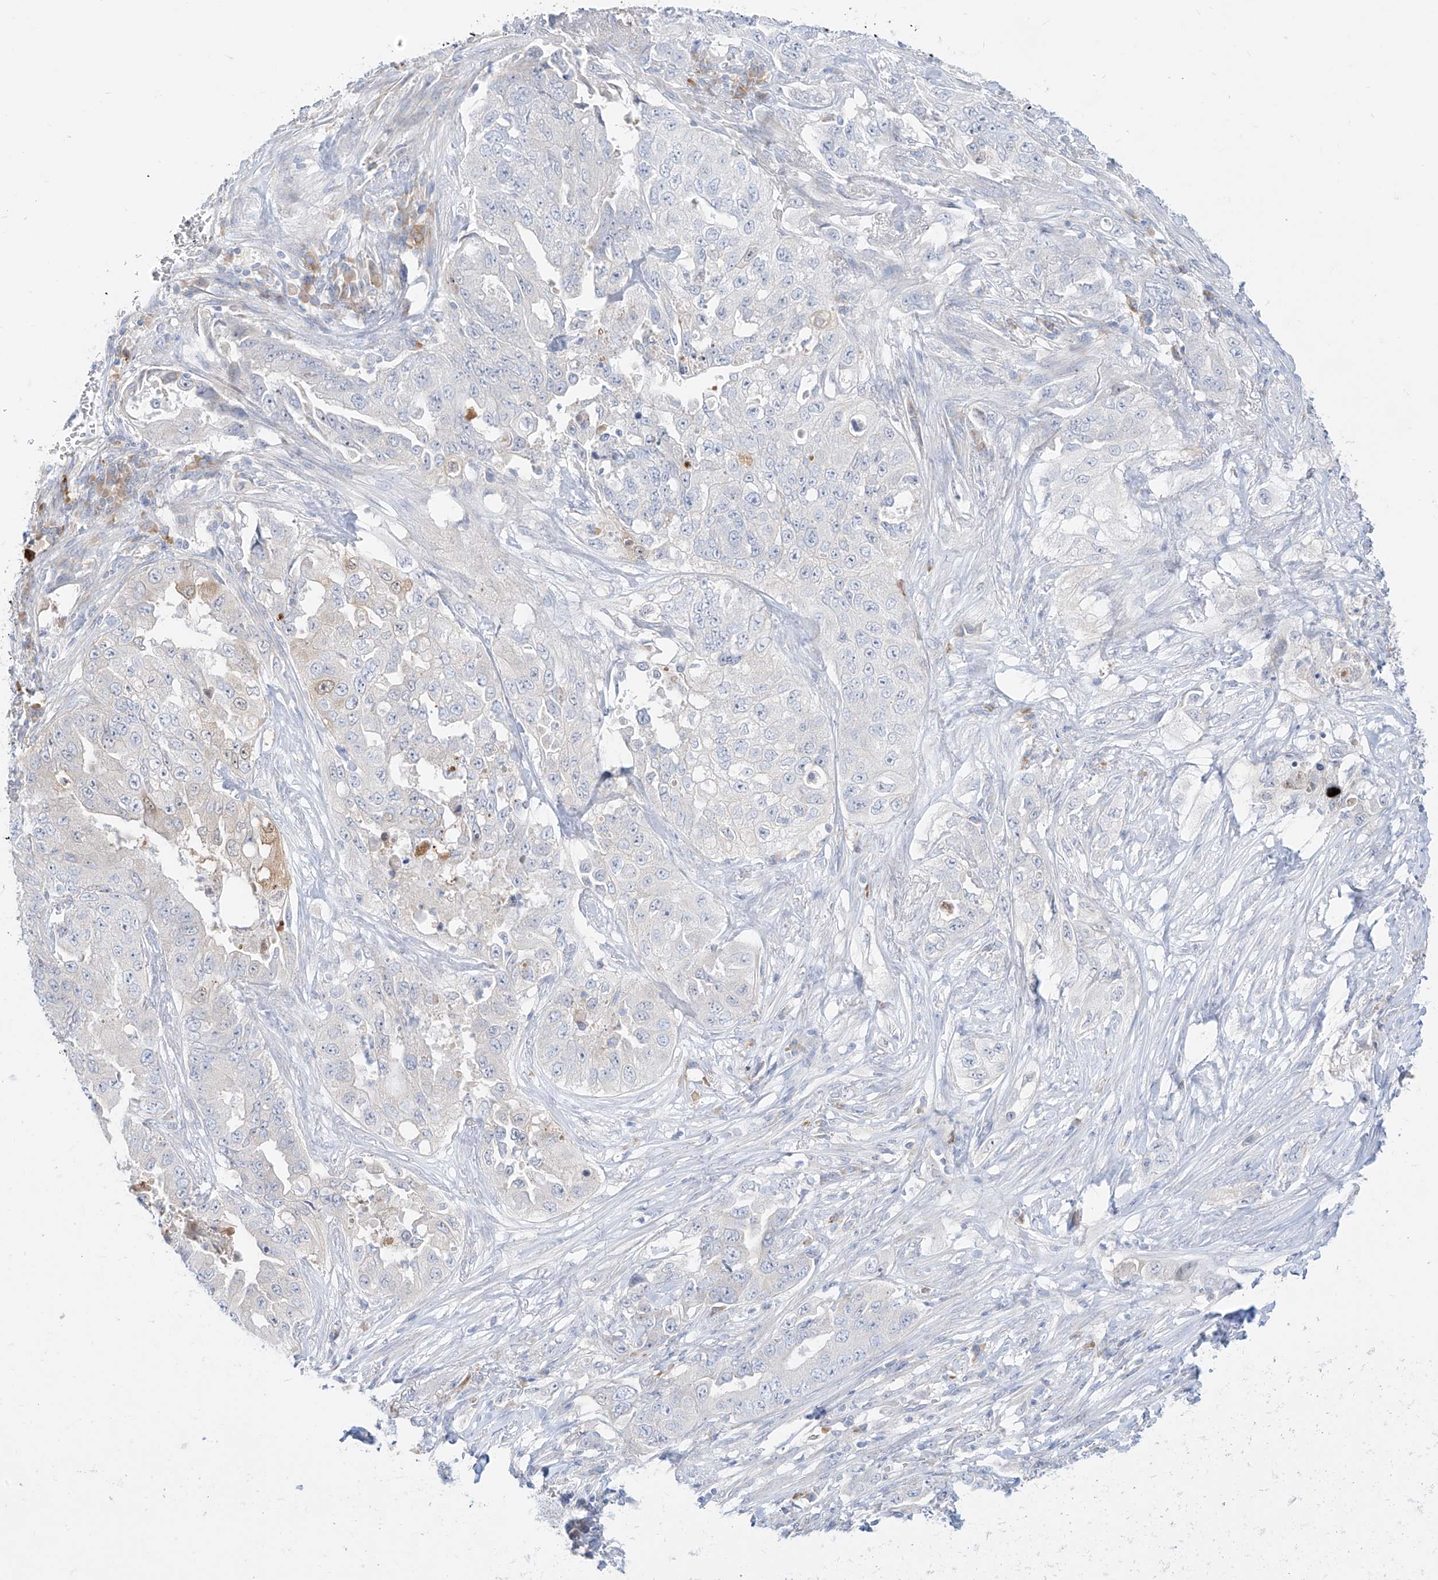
{"staining": {"intensity": "negative", "quantity": "none", "location": "none"}, "tissue": "lung cancer", "cell_type": "Tumor cells", "image_type": "cancer", "snomed": [{"axis": "morphology", "description": "Adenocarcinoma, NOS"}, {"axis": "topography", "description": "Lung"}], "caption": "Image shows no protein staining in tumor cells of adenocarcinoma (lung) tissue.", "gene": "SYTL3", "patient": {"sex": "female", "age": 51}}